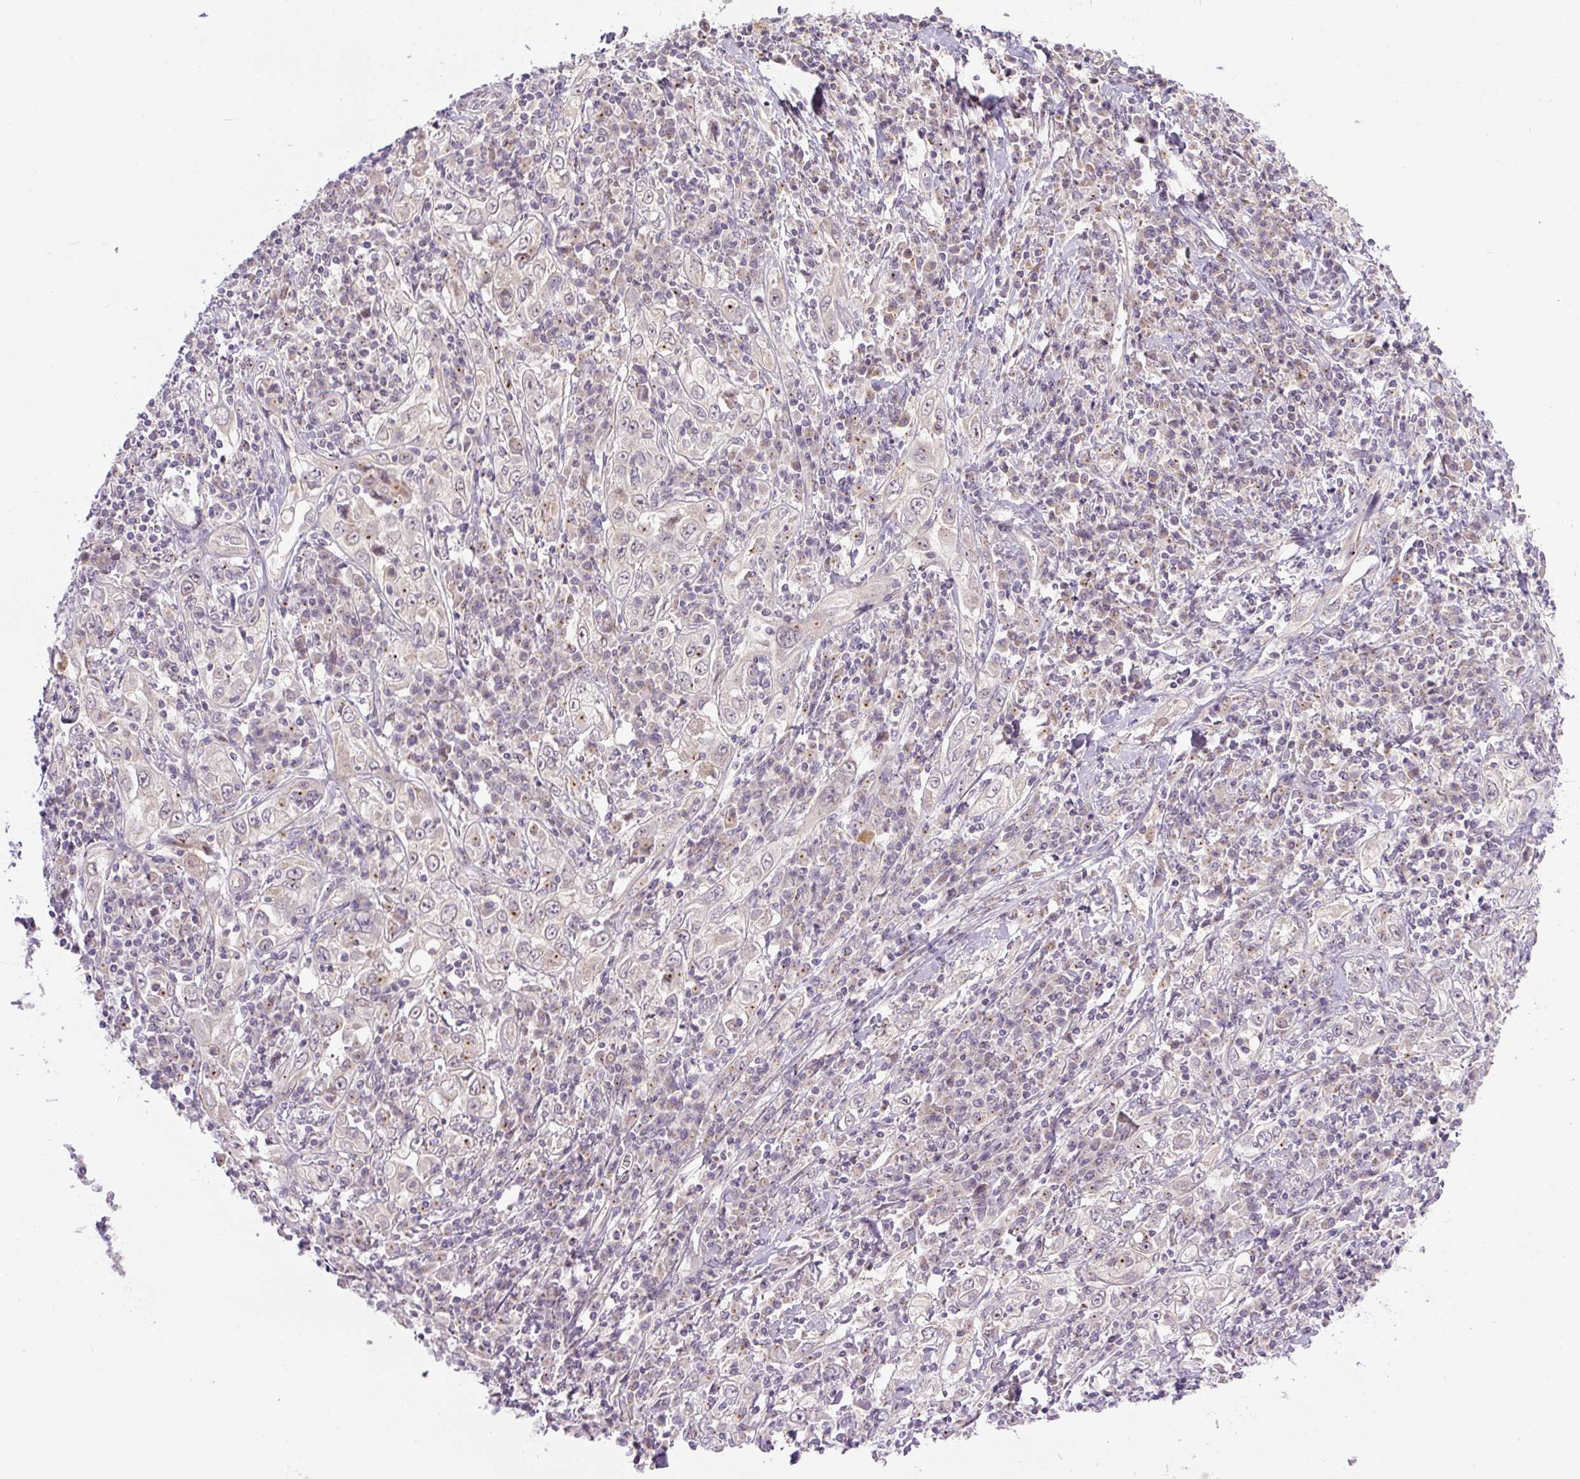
{"staining": {"intensity": "negative", "quantity": "none", "location": "none"}, "tissue": "cervical cancer", "cell_type": "Tumor cells", "image_type": "cancer", "snomed": [{"axis": "morphology", "description": "Squamous cell carcinoma, NOS"}, {"axis": "topography", "description": "Cervix"}], "caption": "There is no significant expression in tumor cells of cervical cancer (squamous cell carcinoma). The staining is performed using DAB (3,3'-diaminobenzidine) brown chromogen with nuclei counter-stained in using hematoxylin.", "gene": "PCM1", "patient": {"sex": "female", "age": 46}}